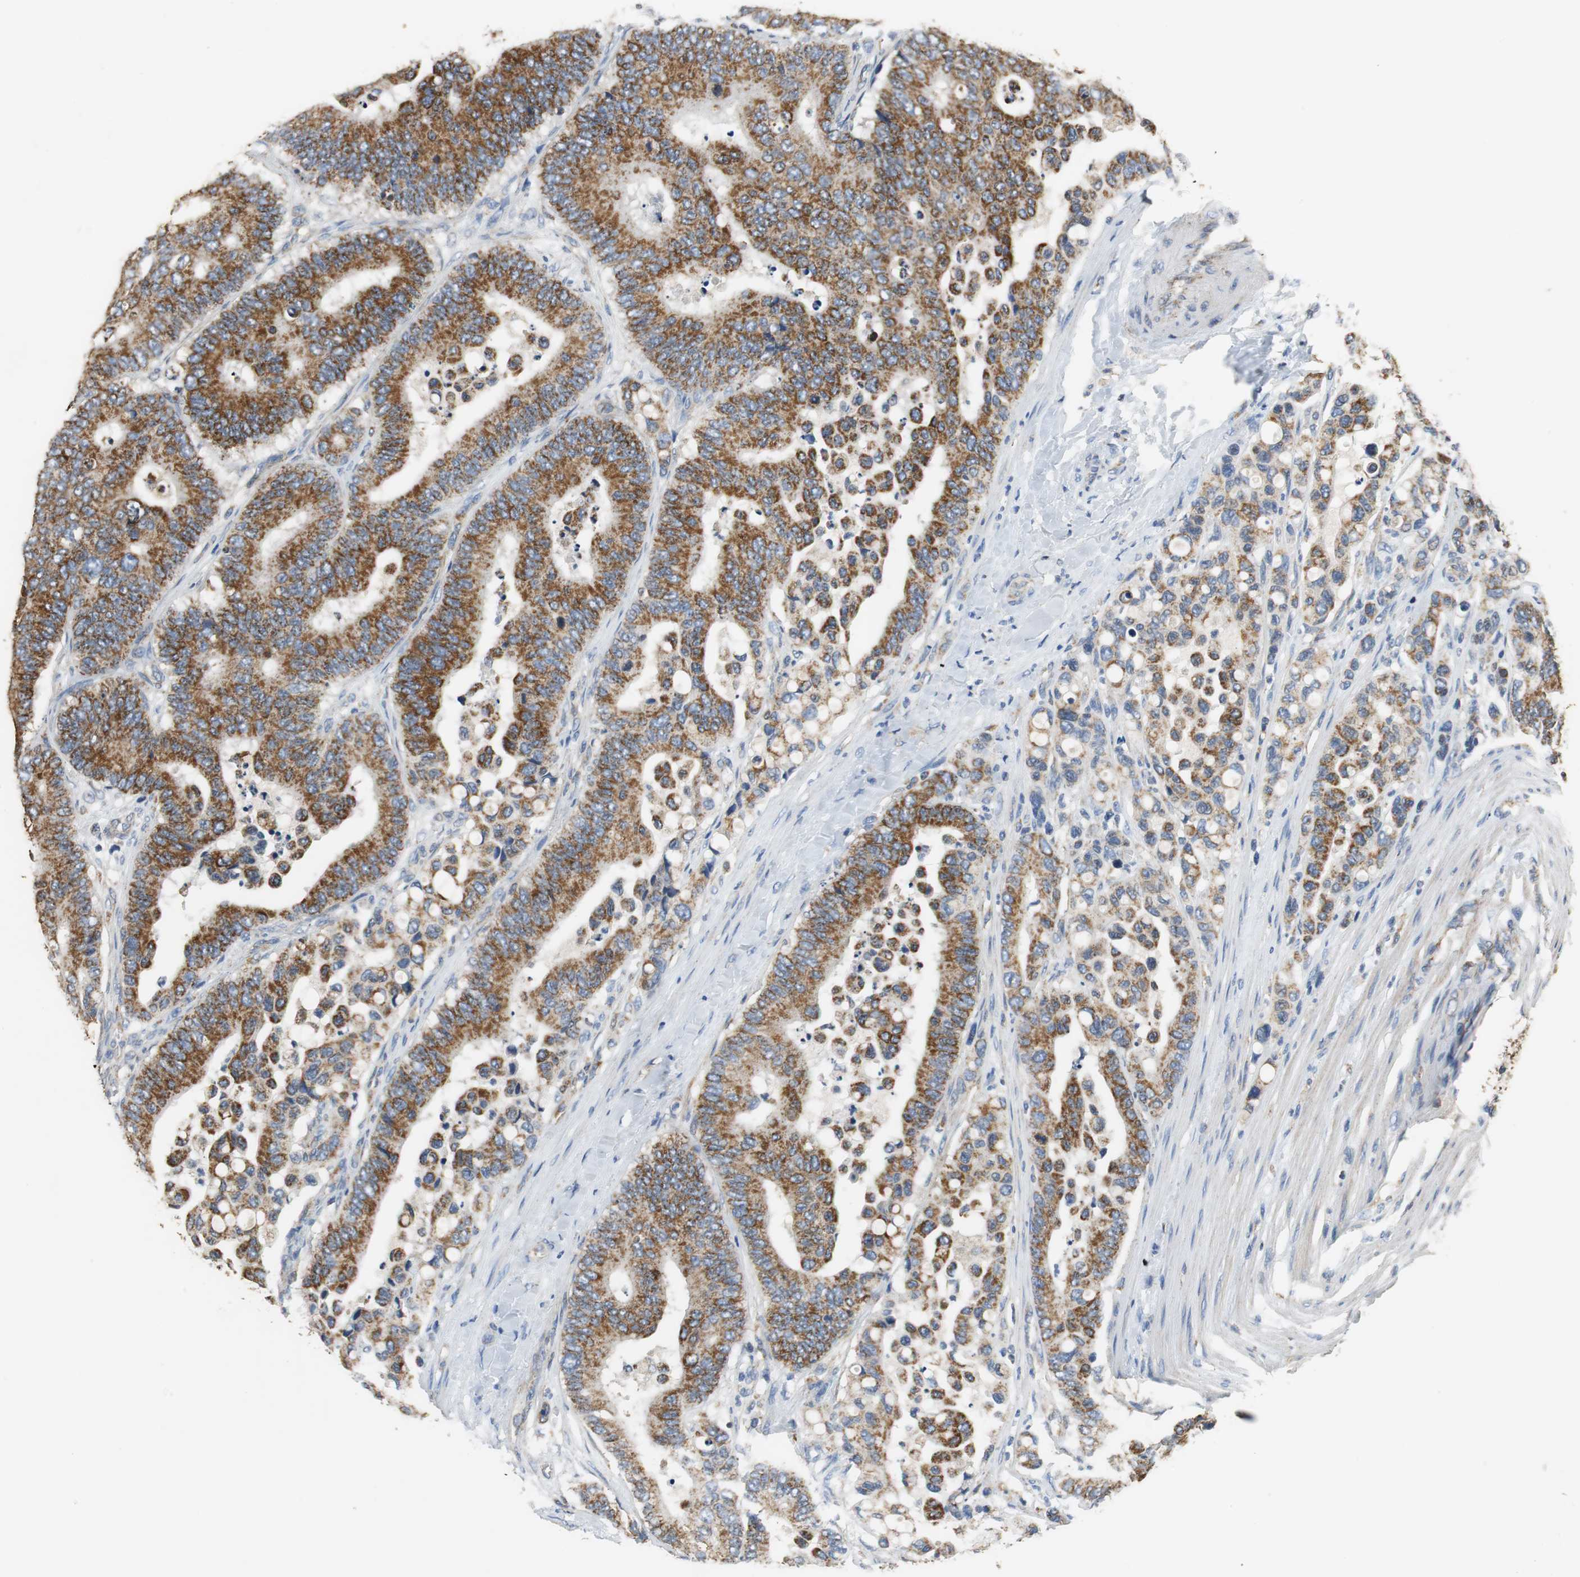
{"staining": {"intensity": "strong", "quantity": ">75%", "location": "cytoplasmic/membranous"}, "tissue": "colorectal cancer", "cell_type": "Tumor cells", "image_type": "cancer", "snomed": [{"axis": "morphology", "description": "Normal tissue, NOS"}, {"axis": "morphology", "description": "Adenocarcinoma, NOS"}, {"axis": "topography", "description": "Colon"}], "caption": "The histopathology image shows staining of adenocarcinoma (colorectal), revealing strong cytoplasmic/membranous protein positivity (brown color) within tumor cells. (DAB (3,3'-diaminobenzidine) = brown stain, brightfield microscopy at high magnification).", "gene": "GSTK1", "patient": {"sex": "male", "age": 82}}